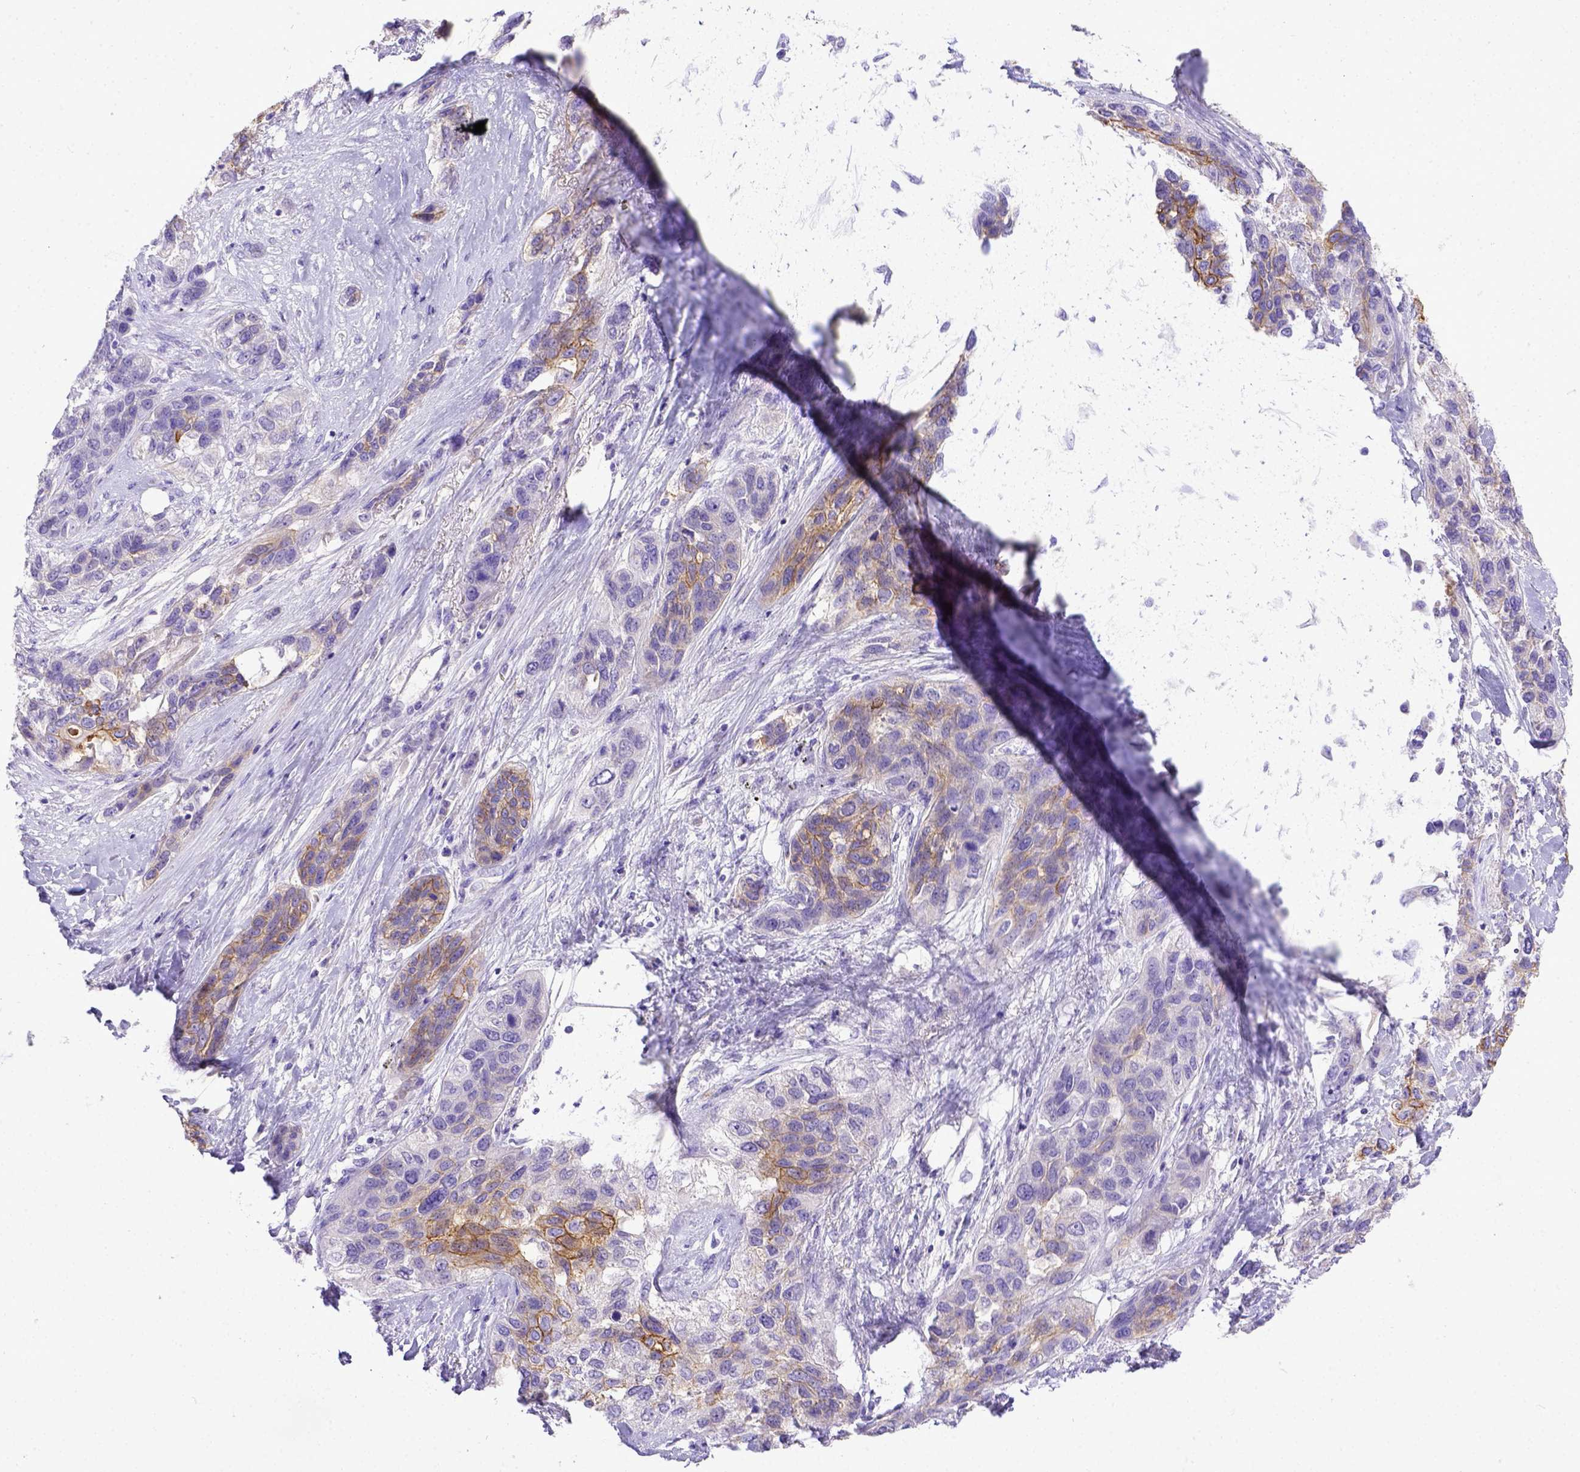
{"staining": {"intensity": "moderate", "quantity": "25%-75%", "location": "cytoplasmic/membranous"}, "tissue": "lung cancer", "cell_type": "Tumor cells", "image_type": "cancer", "snomed": [{"axis": "morphology", "description": "Squamous cell carcinoma, NOS"}, {"axis": "topography", "description": "Lung"}], "caption": "Brown immunohistochemical staining in lung squamous cell carcinoma reveals moderate cytoplasmic/membranous staining in about 25%-75% of tumor cells.", "gene": "BTN1A1", "patient": {"sex": "female", "age": 70}}